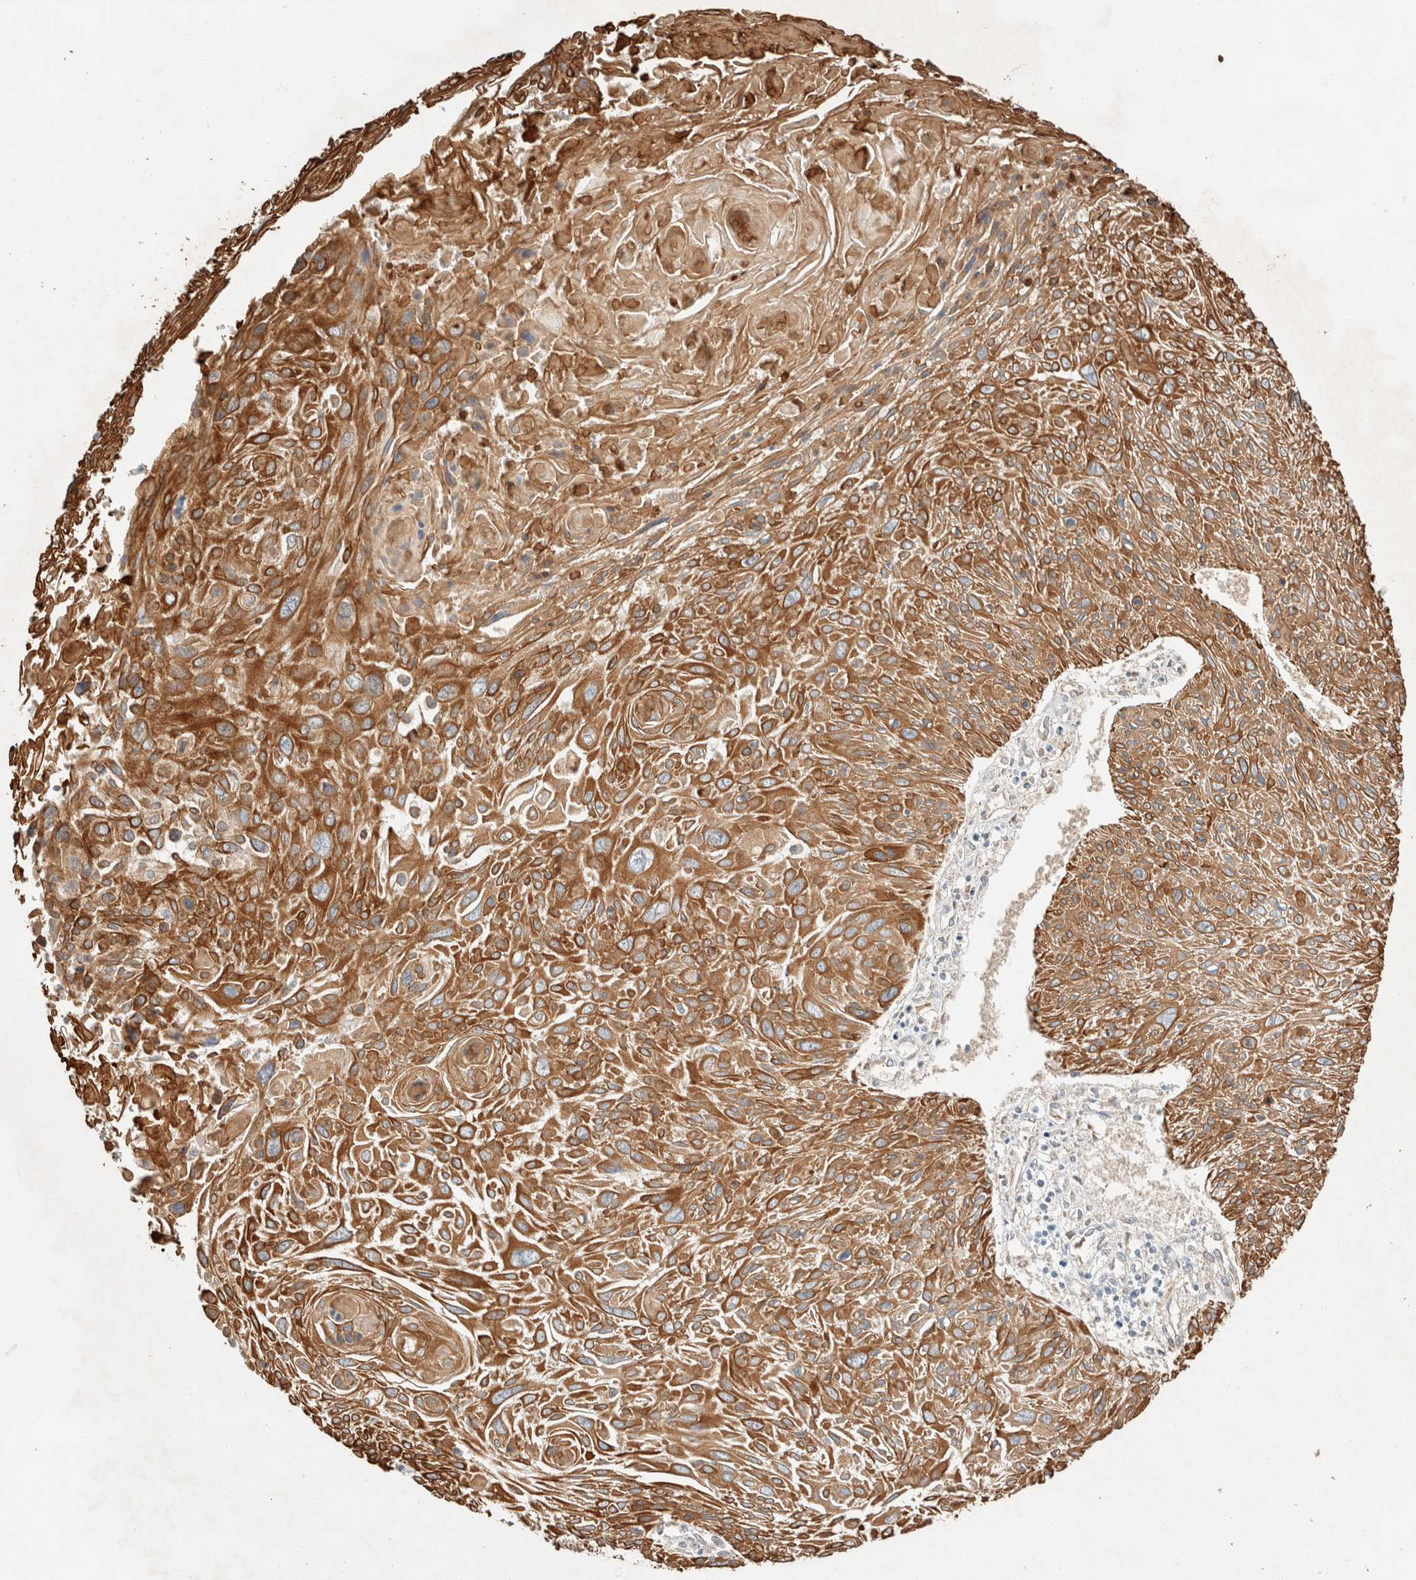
{"staining": {"intensity": "moderate", "quantity": ">75%", "location": "cytoplasmic/membranous"}, "tissue": "cervical cancer", "cell_type": "Tumor cells", "image_type": "cancer", "snomed": [{"axis": "morphology", "description": "Squamous cell carcinoma, NOS"}, {"axis": "topography", "description": "Cervix"}], "caption": "DAB immunohistochemical staining of human cervical cancer (squamous cell carcinoma) demonstrates moderate cytoplasmic/membranous protein expression in approximately >75% of tumor cells. (DAB (3,3'-diaminobenzidine) = brown stain, brightfield microscopy at high magnification).", "gene": "TUBD1", "patient": {"sex": "female", "age": 51}}